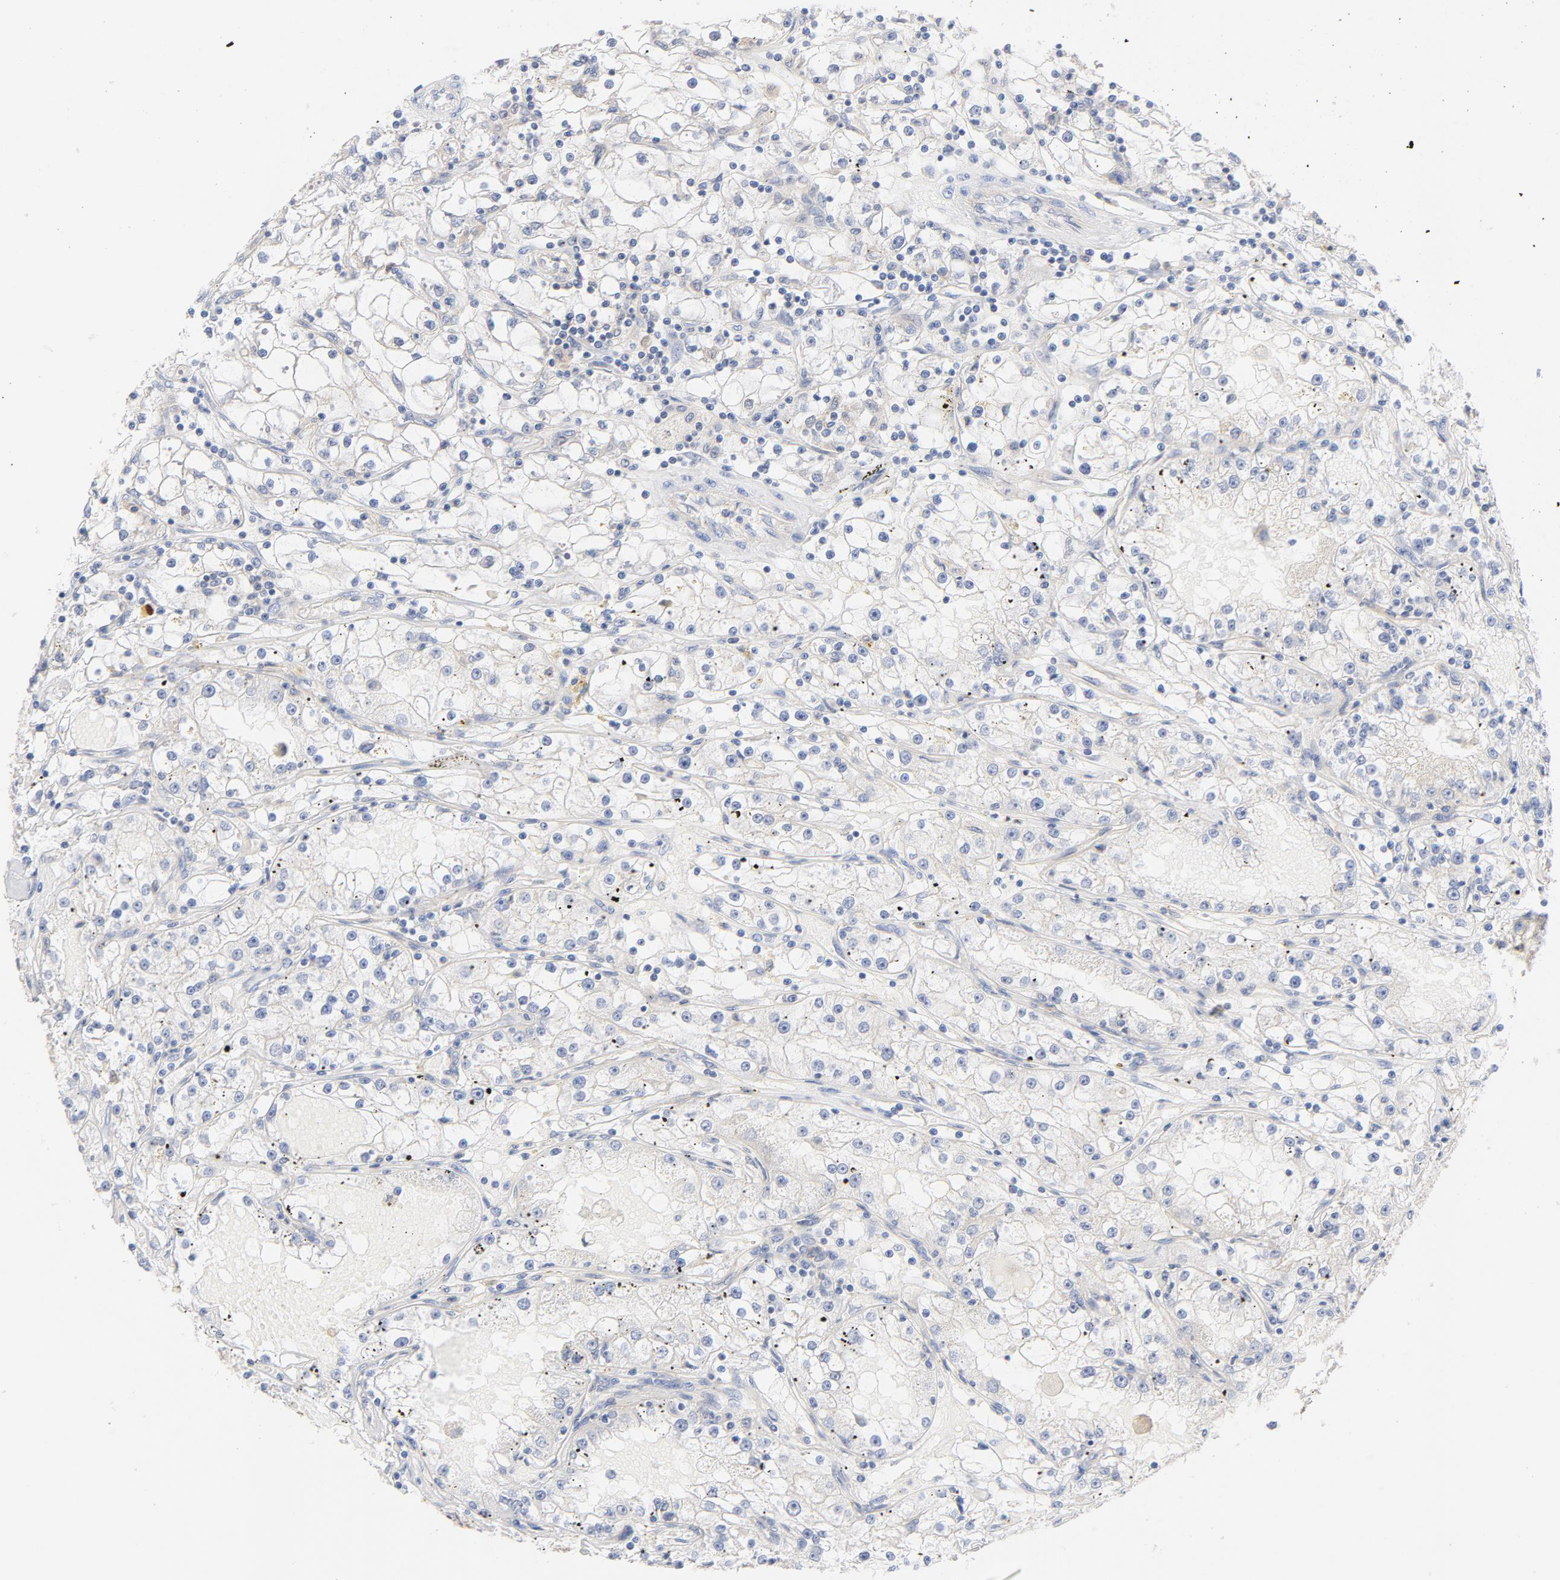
{"staining": {"intensity": "negative", "quantity": "none", "location": "none"}, "tissue": "renal cancer", "cell_type": "Tumor cells", "image_type": "cancer", "snomed": [{"axis": "morphology", "description": "Adenocarcinoma, NOS"}, {"axis": "topography", "description": "Kidney"}], "caption": "Tumor cells show no significant protein expression in renal cancer.", "gene": "SRC", "patient": {"sex": "male", "age": 56}}